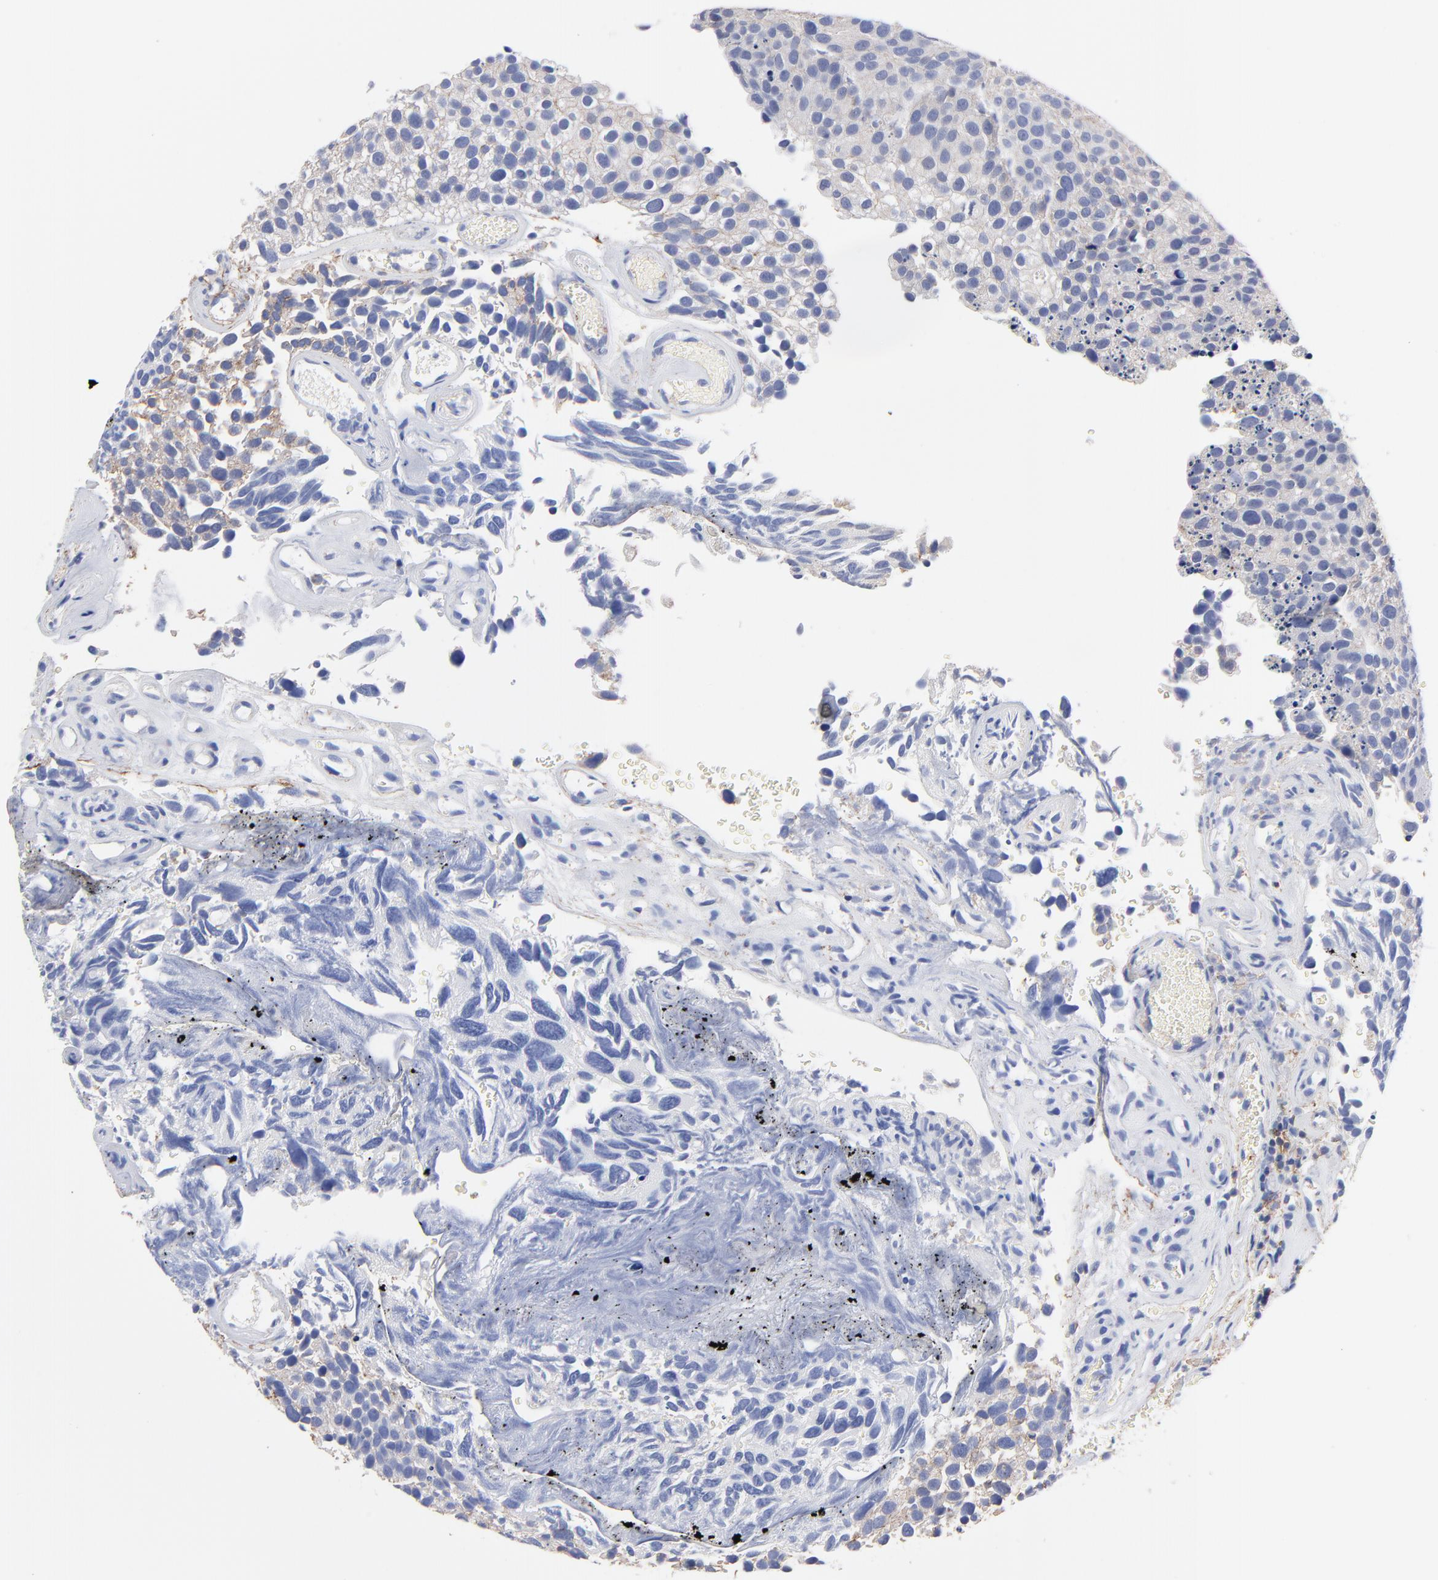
{"staining": {"intensity": "weak", "quantity": "25%-75%", "location": "cytoplasmic/membranous"}, "tissue": "urothelial cancer", "cell_type": "Tumor cells", "image_type": "cancer", "snomed": [{"axis": "morphology", "description": "Urothelial carcinoma, High grade"}, {"axis": "topography", "description": "Urinary bladder"}], "caption": "Urothelial cancer stained for a protein exhibits weak cytoplasmic/membranous positivity in tumor cells.", "gene": "ASL", "patient": {"sex": "male", "age": 72}}